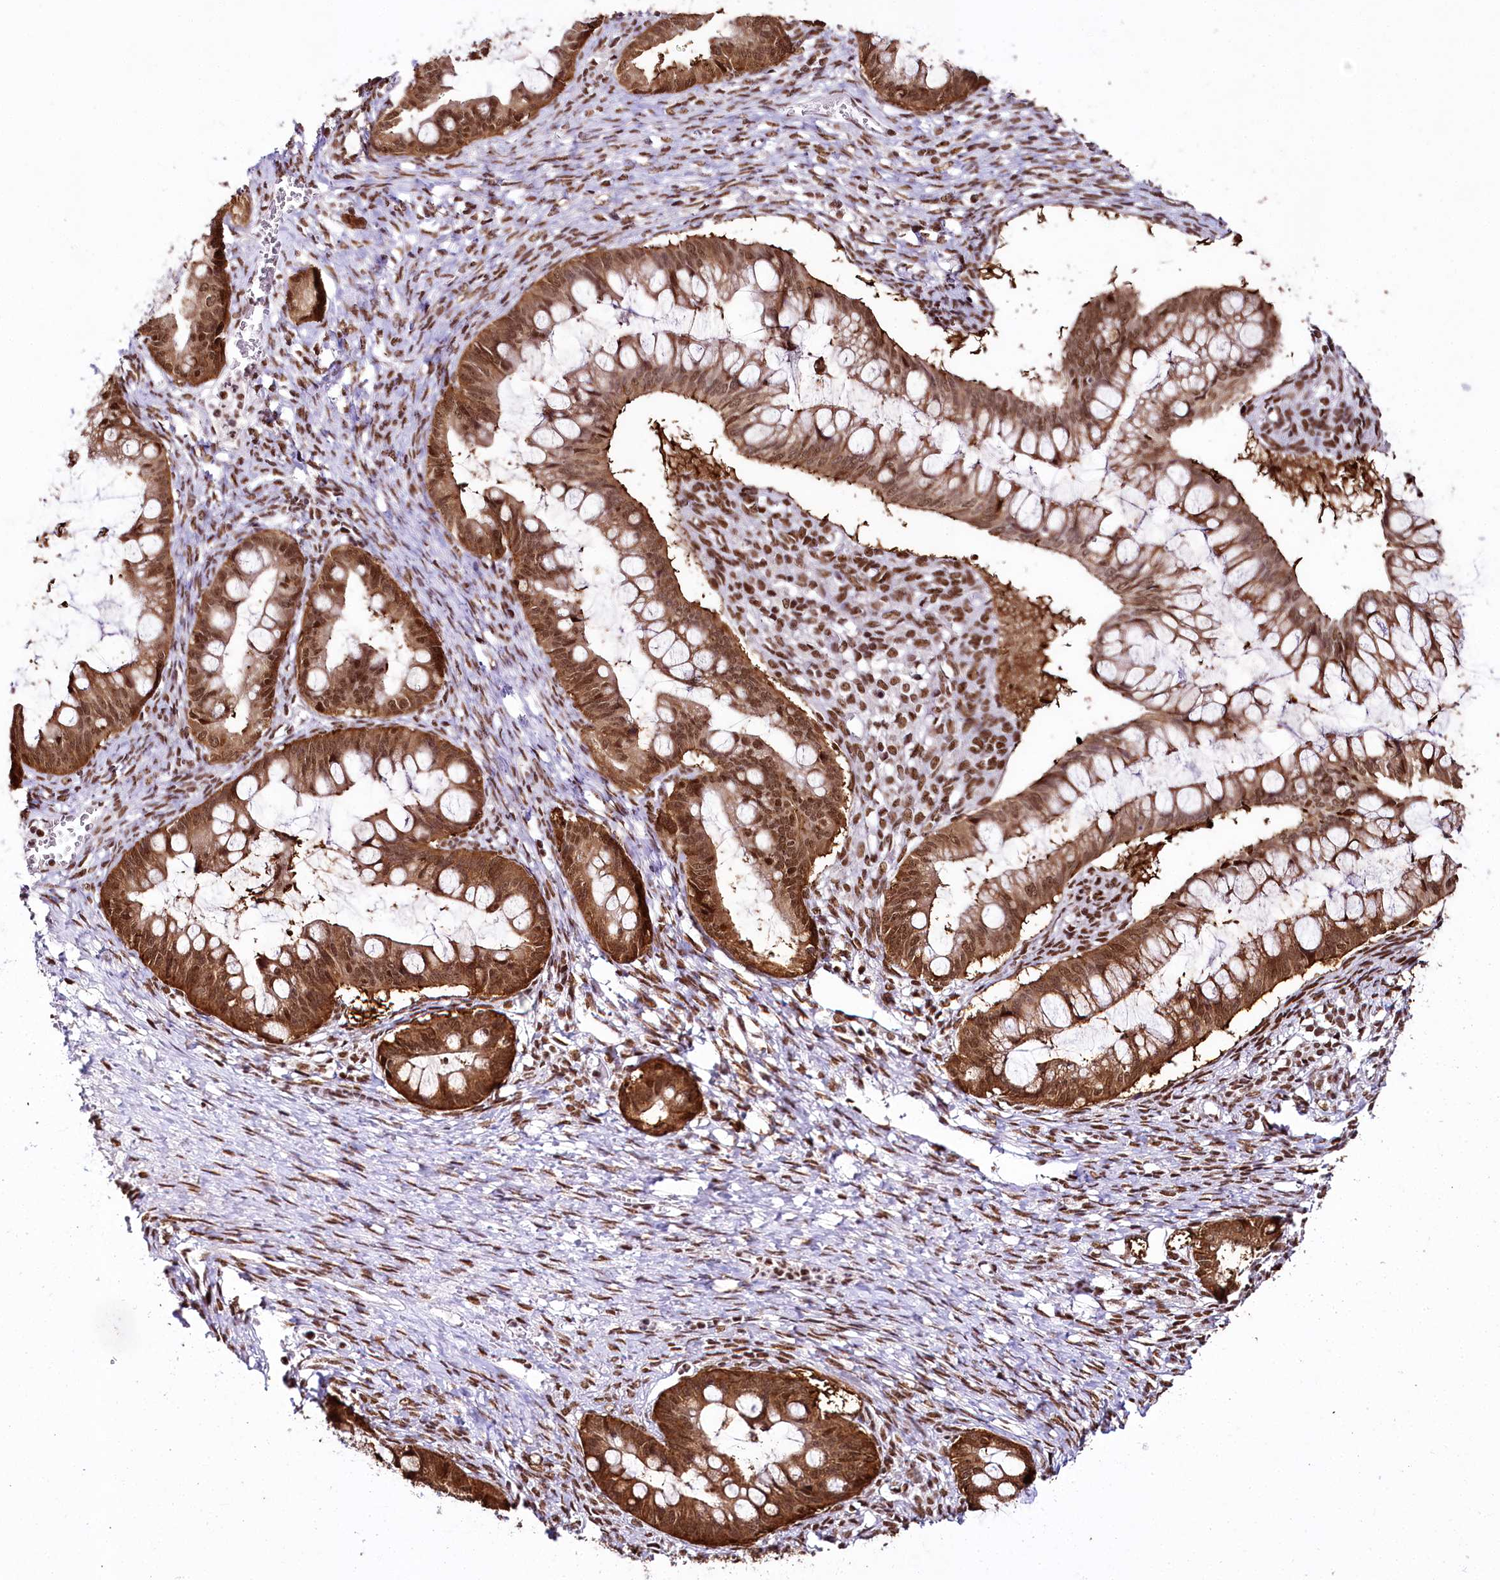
{"staining": {"intensity": "strong", "quantity": ">75%", "location": "cytoplasmic/membranous,nuclear"}, "tissue": "ovarian cancer", "cell_type": "Tumor cells", "image_type": "cancer", "snomed": [{"axis": "morphology", "description": "Cystadenocarcinoma, mucinous, NOS"}, {"axis": "topography", "description": "Ovary"}], "caption": "A micrograph of mucinous cystadenocarcinoma (ovarian) stained for a protein shows strong cytoplasmic/membranous and nuclear brown staining in tumor cells. The staining was performed using DAB (3,3'-diaminobenzidine), with brown indicating positive protein expression. Nuclei are stained blue with hematoxylin.", "gene": "SMARCE1", "patient": {"sex": "female", "age": 73}}